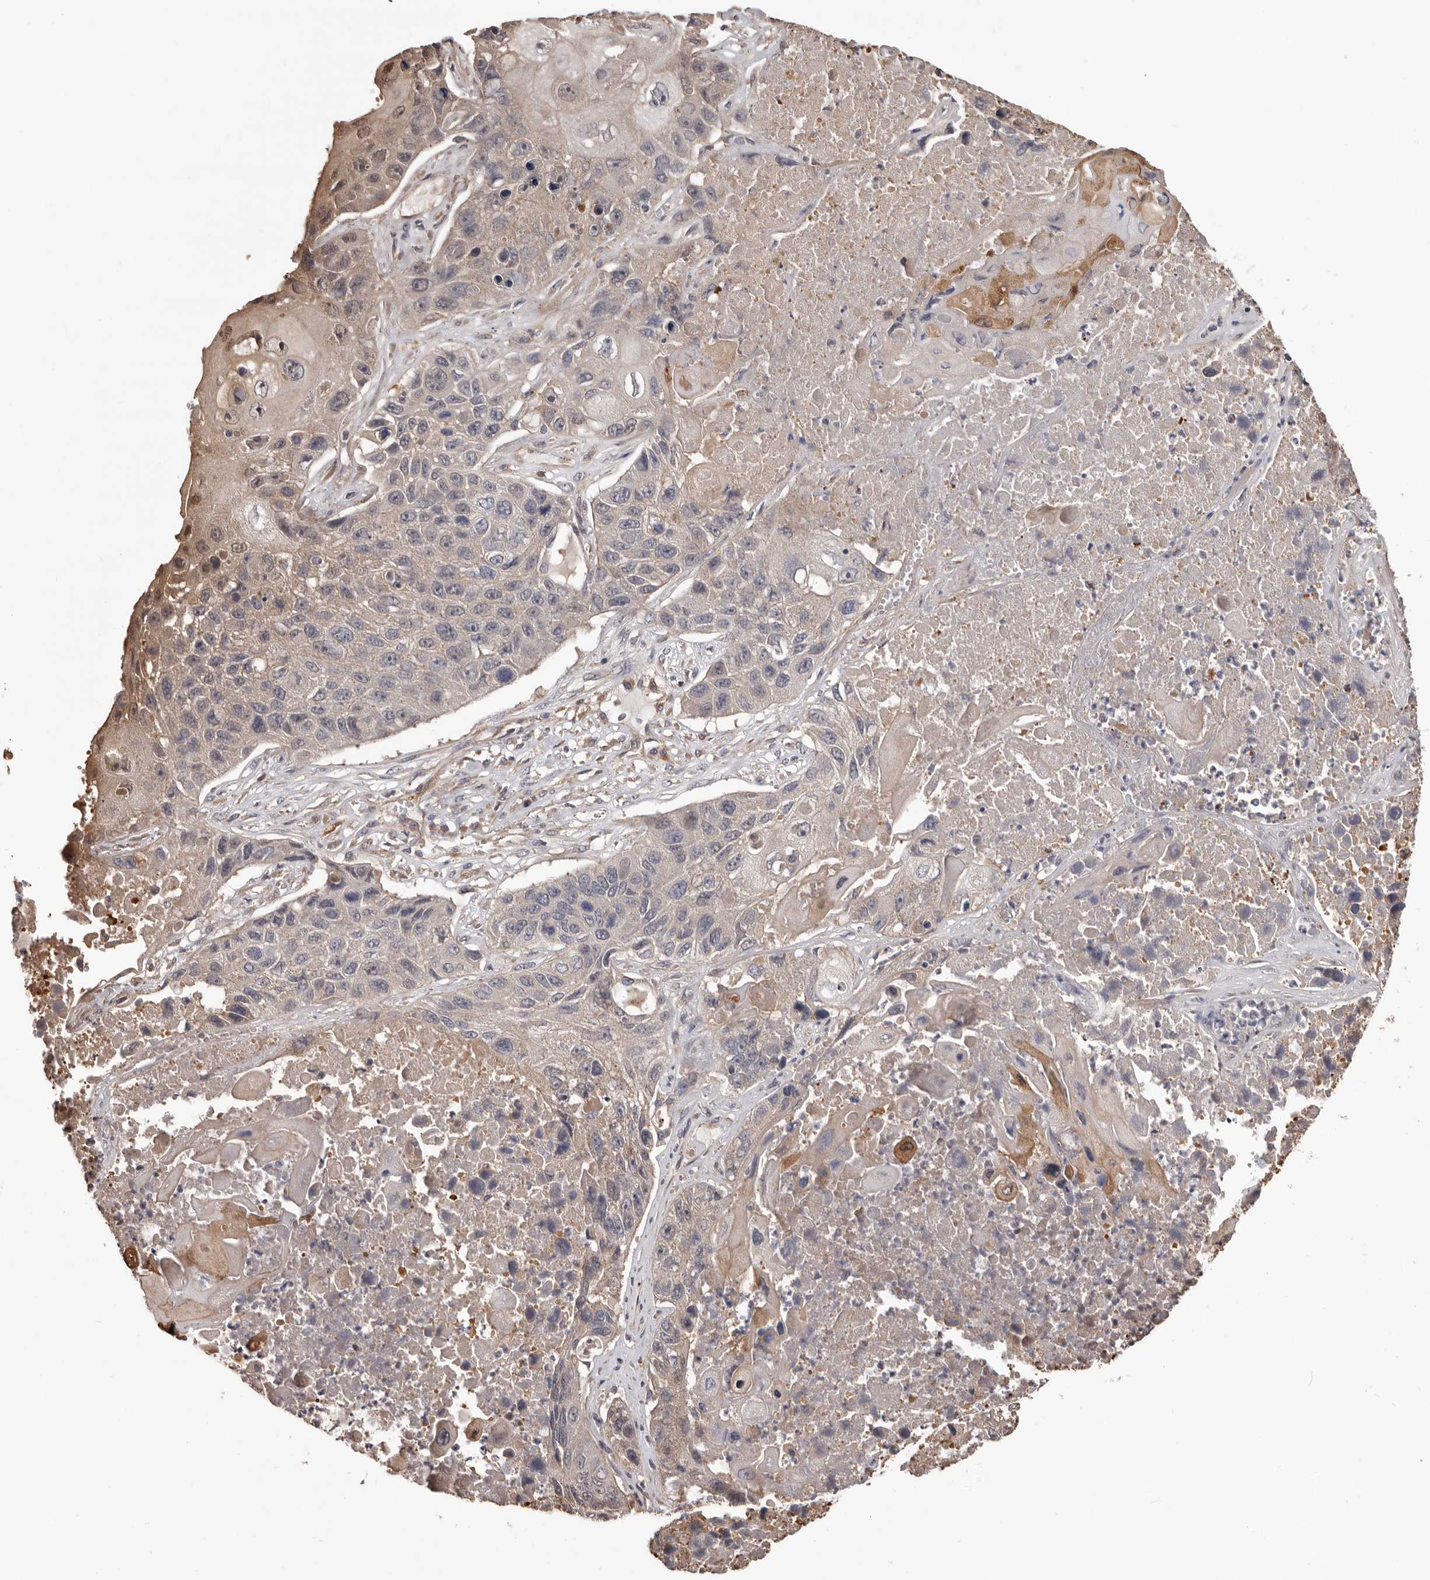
{"staining": {"intensity": "negative", "quantity": "none", "location": "none"}, "tissue": "lung cancer", "cell_type": "Tumor cells", "image_type": "cancer", "snomed": [{"axis": "morphology", "description": "Squamous cell carcinoma, NOS"}, {"axis": "topography", "description": "Lung"}], "caption": "This is an immunohistochemistry (IHC) histopathology image of human lung squamous cell carcinoma. There is no staining in tumor cells.", "gene": "ADAMTS2", "patient": {"sex": "male", "age": 61}}